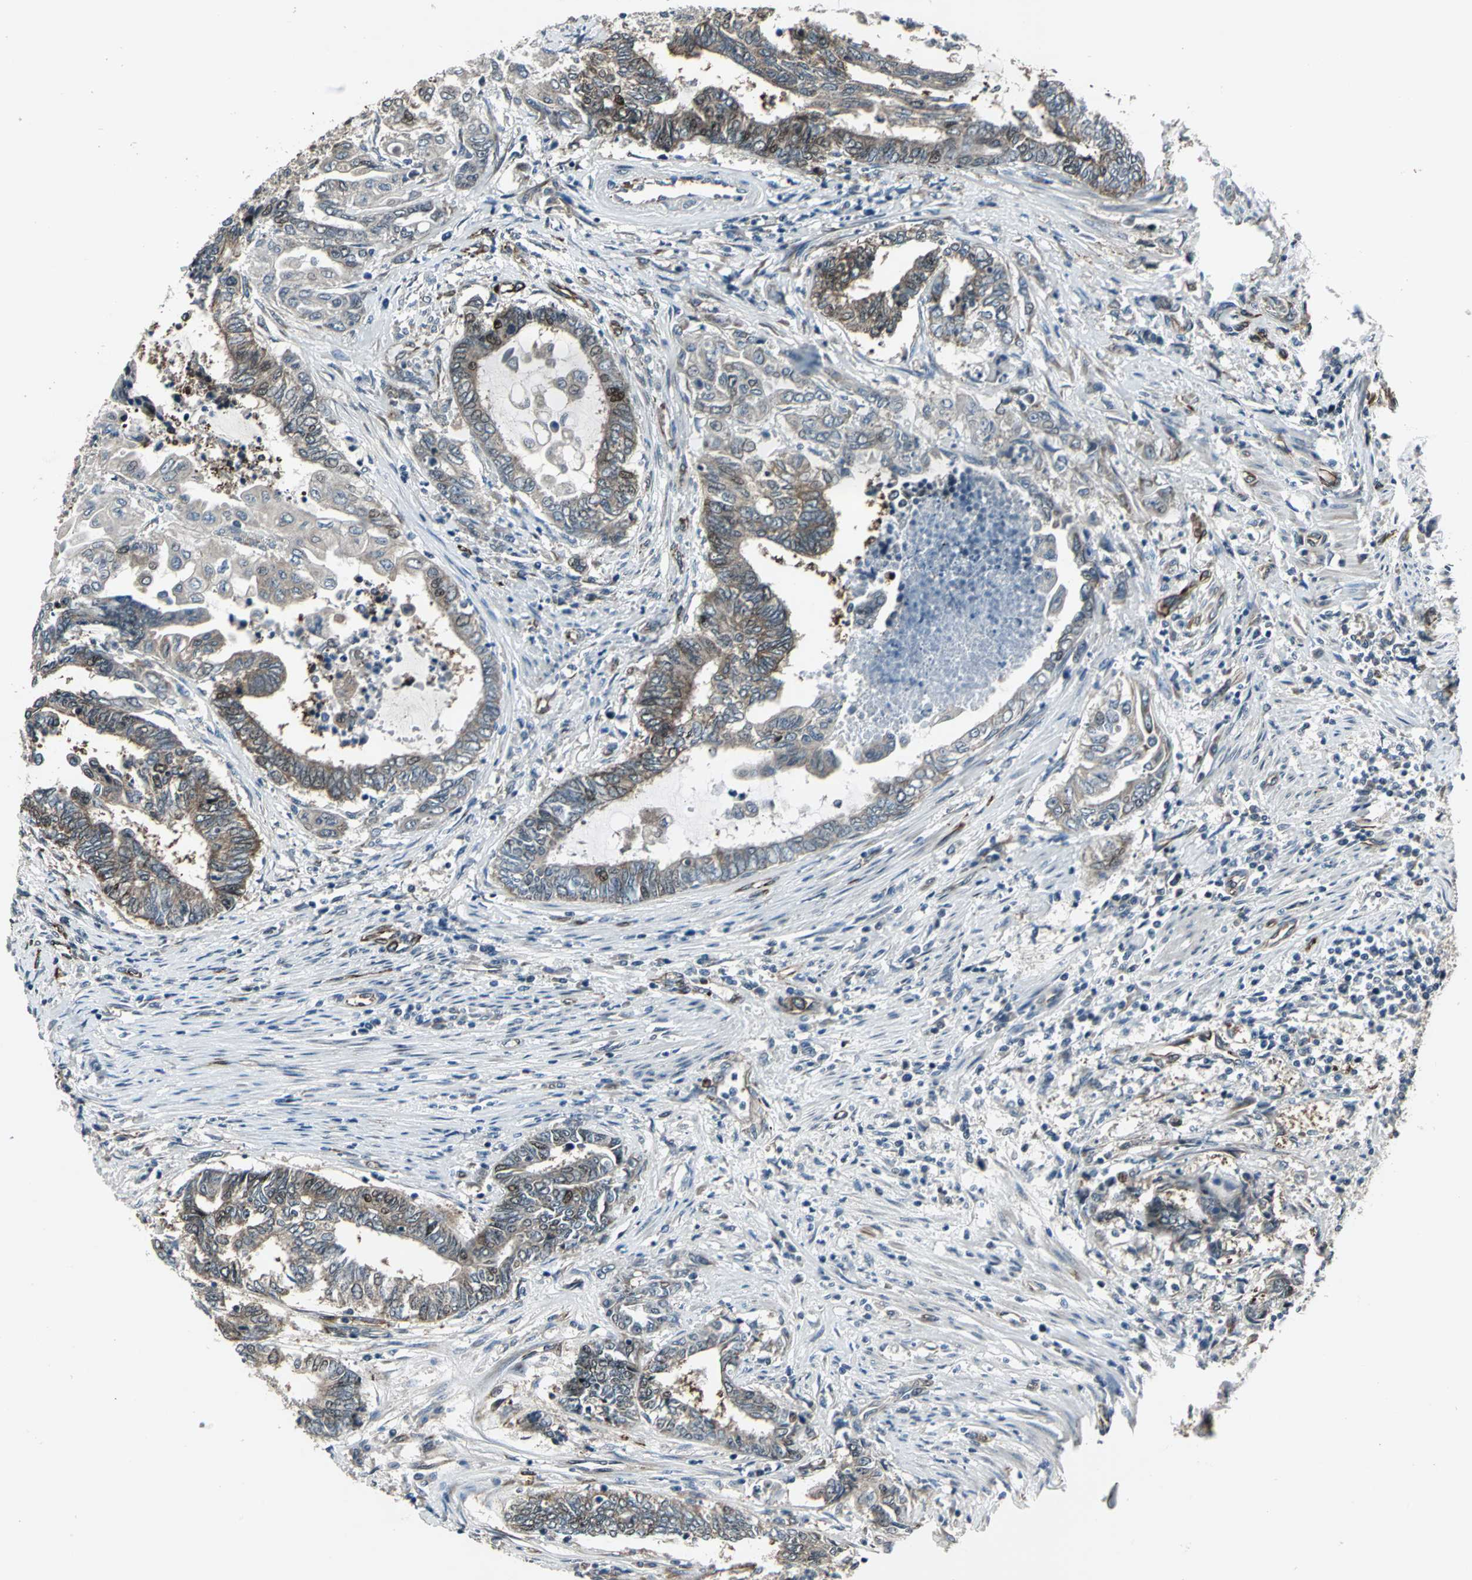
{"staining": {"intensity": "strong", "quantity": "25%-75%", "location": "cytoplasmic/membranous,nuclear"}, "tissue": "endometrial cancer", "cell_type": "Tumor cells", "image_type": "cancer", "snomed": [{"axis": "morphology", "description": "Adenocarcinoma, NOS"}, {"axis": "topography", "description": "Uterus"}, {"axis": "topography", "description": "Endometrium"}], "caption": "Protein expression analysis of endometrial adenocarcinoma demonstrates strong cytoplasmic/membranous and nuclear staining in approximately 25%-75% of tumor cells. Using DAB (3,3'-diaminobenzidine) (brown) and hematoxylin (blue) stains, captured at high magnification using brightfield microscopy.", "gene": "EXD2", "patient": {"sex": "female", "age": 70}}